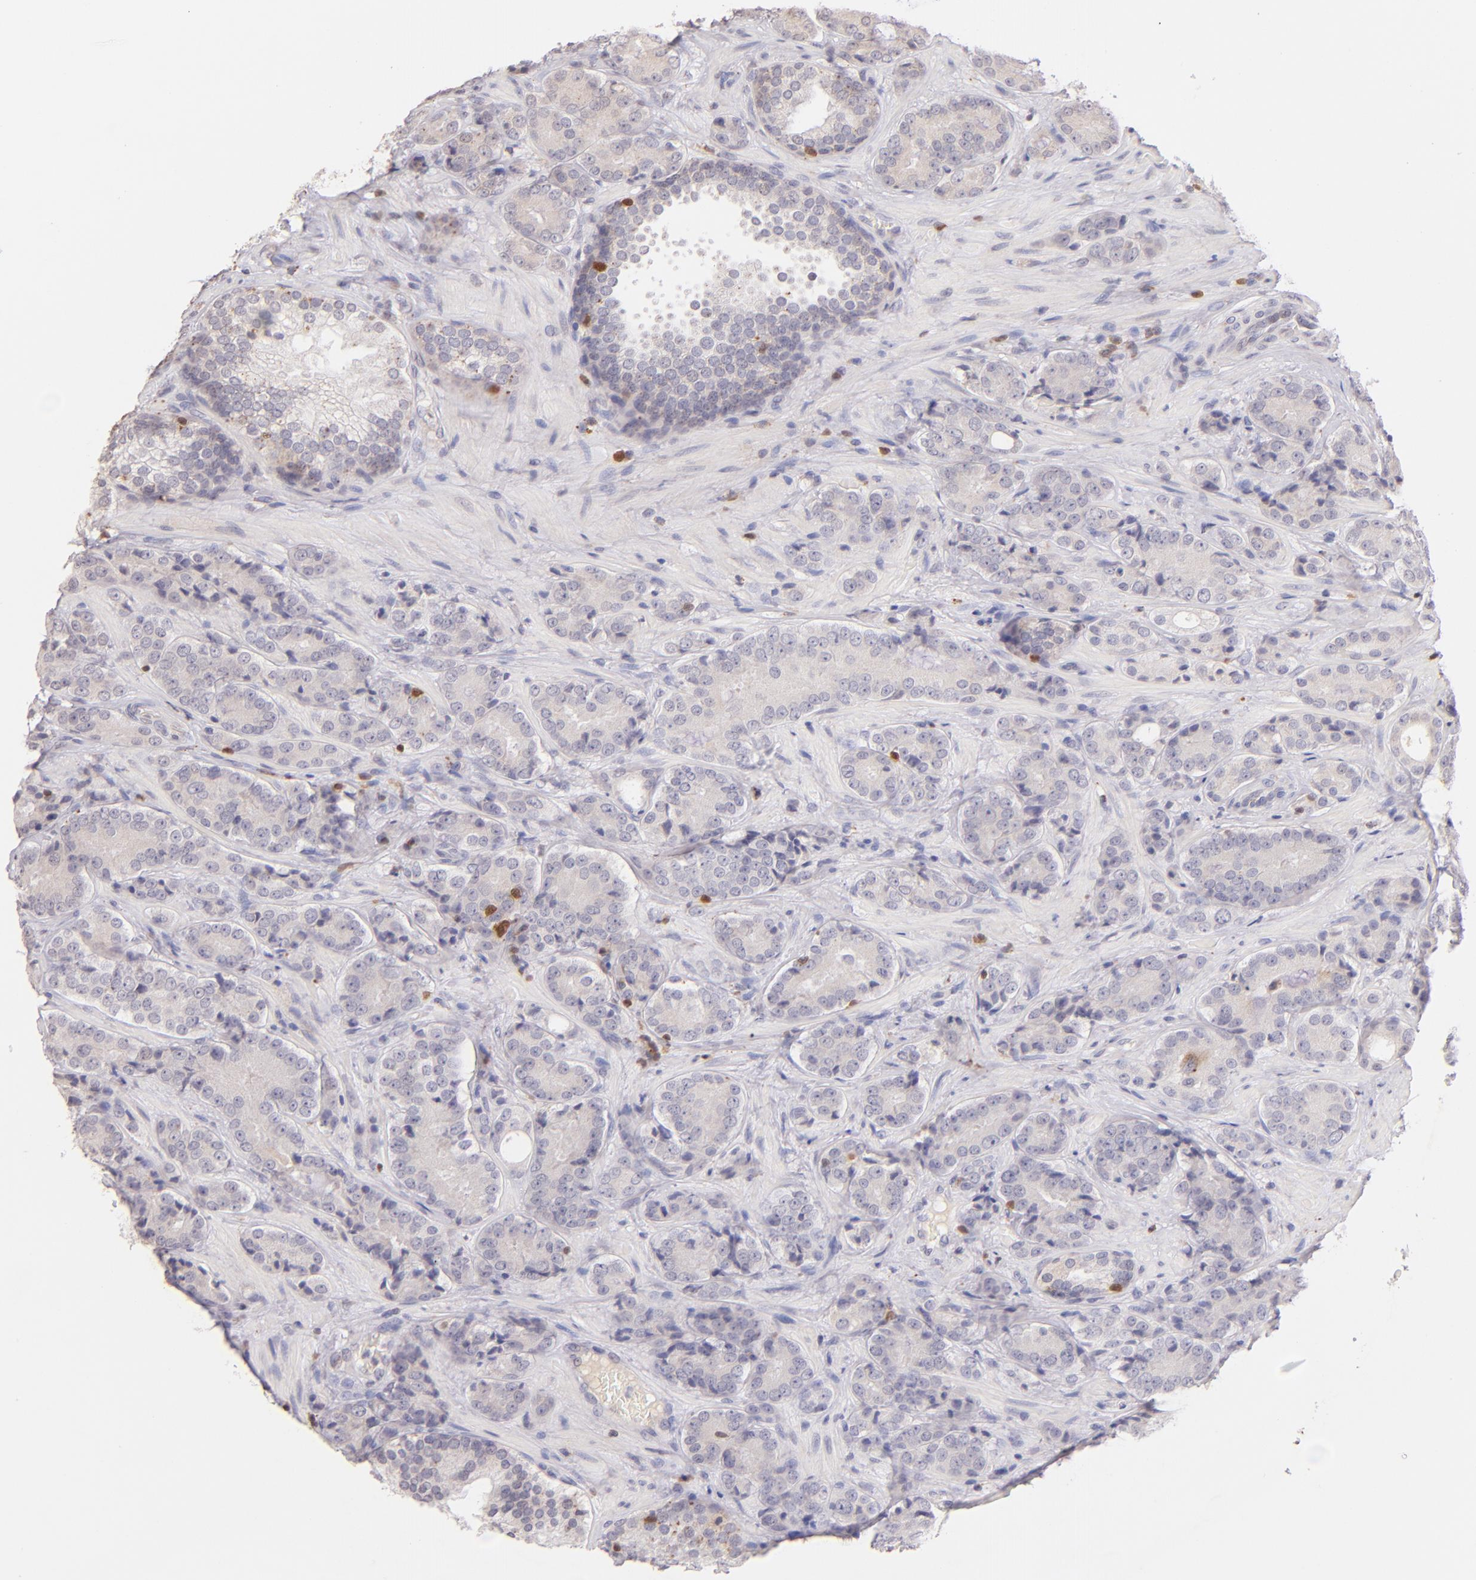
{"staining": {"intensity": "negative", "quantity": "none", "location": "none"}, "tissue": "prostate cancer", "cell_type": "Tumor cells", "image_type": "cancer", "snomed": [{"axis": "morphology", "description": "Adenocarcinoma, High grade"}, {"axis": "topography", "description": "Prostate"}], "caption": "Image shows no protein positivity in tumor cells of prostate cancer (high-grade adenocarcinoma) tissue.", "gene": "ZAP70", "patient": {"sex": "male", "age": 70}}